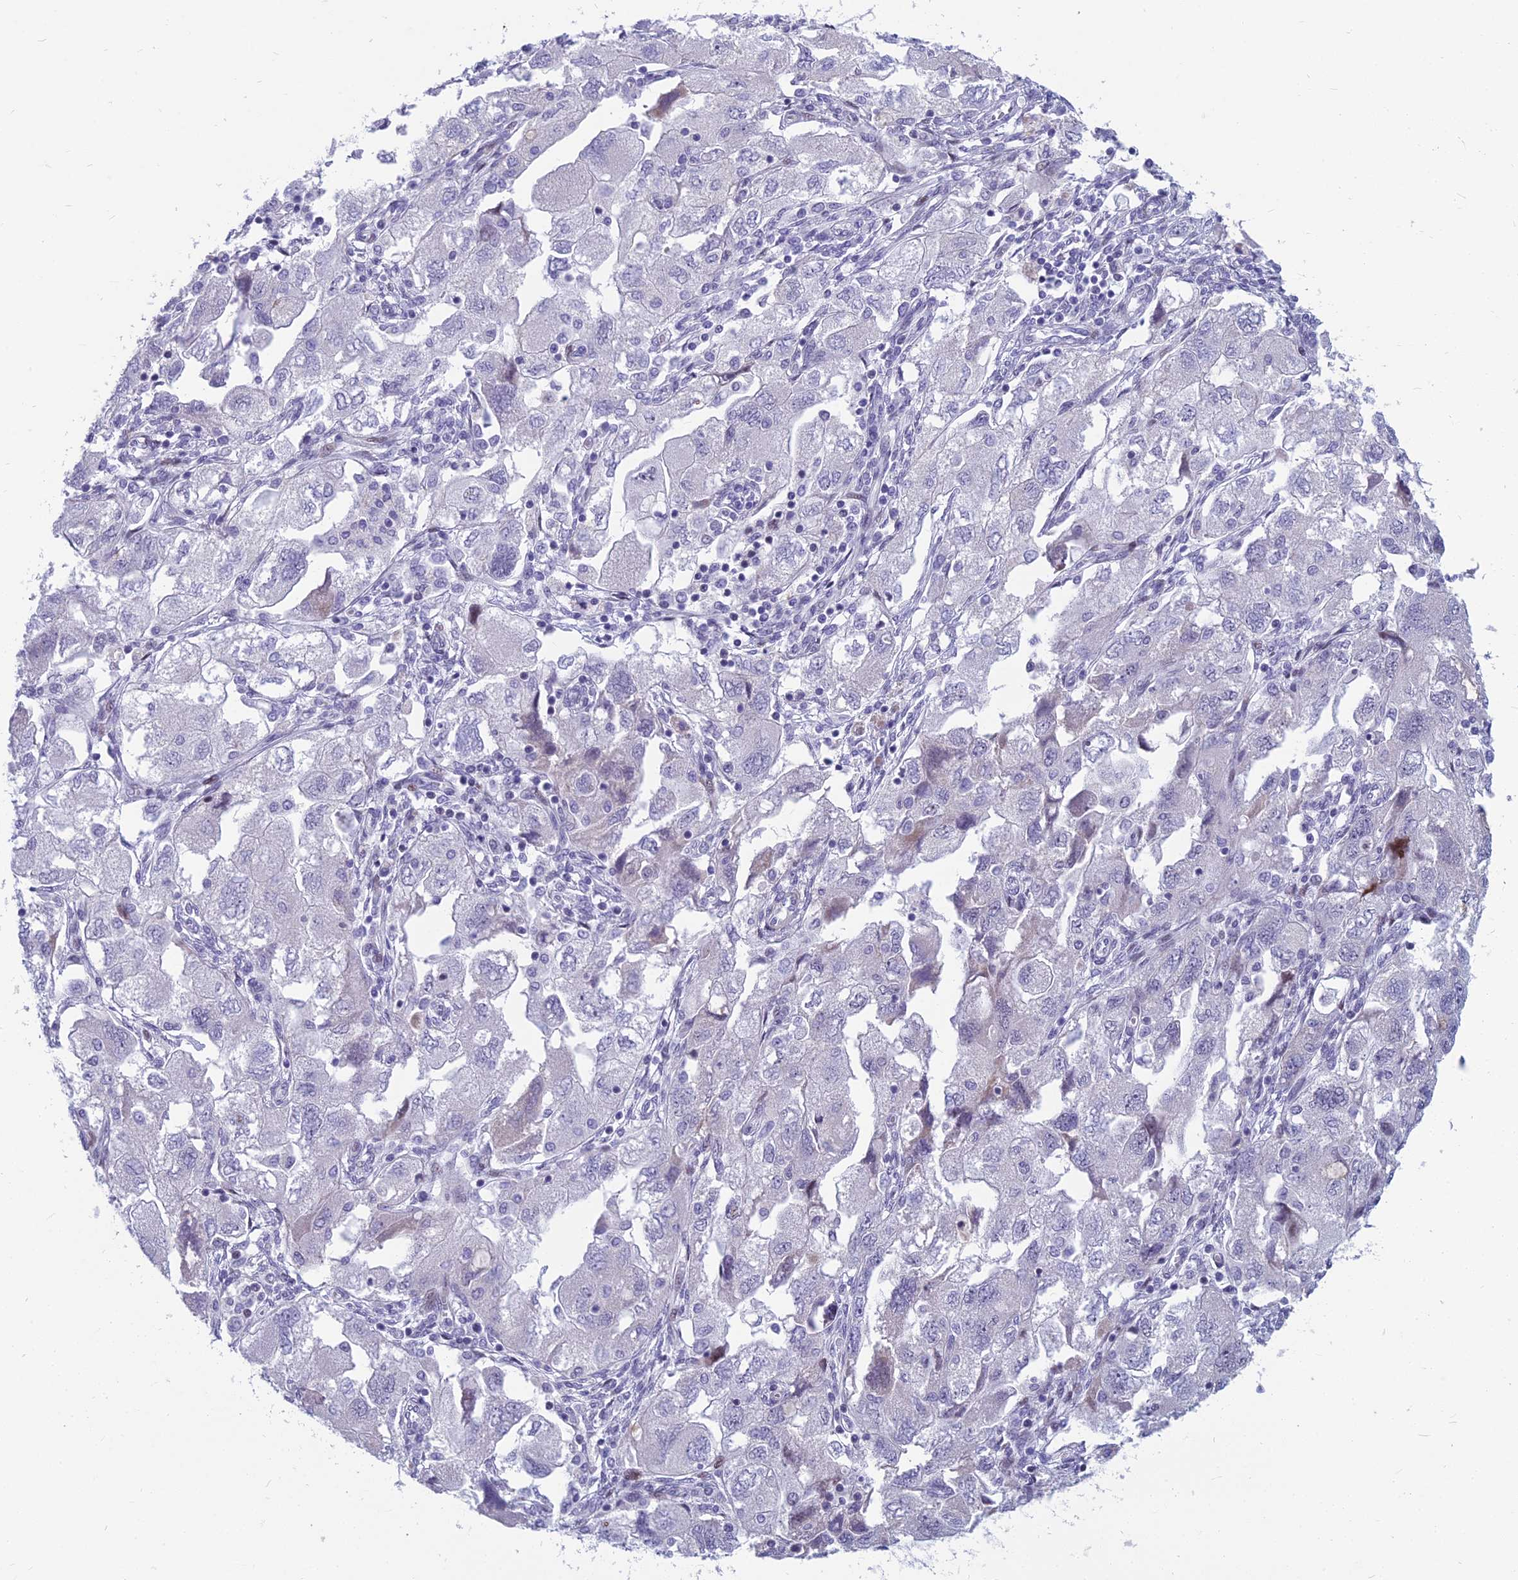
{"staining": {"intensity": "negative", "quantity": "none", "location": "none"}, "tissue": "ovarian cancer", "cell_type": "Tumor cells", "image_type": "cancer", "snomed": [{"axis": "morphology", "description": "Carcinoma, NOS"}, {"axis": "morphology", "description": "Cystadenocarcinoma, serous, NOS"}, {"axis": "topography", "description": "Ovary"}], "caption": "IHC micrograph of neoplastic tissue: ovarian cancer (serous cystadenocarcinoma) stained with DAB reveals no significant protein expression in tumor cells.", "gene": "MYBPC2", "patient": {"sex": "female", "age": 69}}